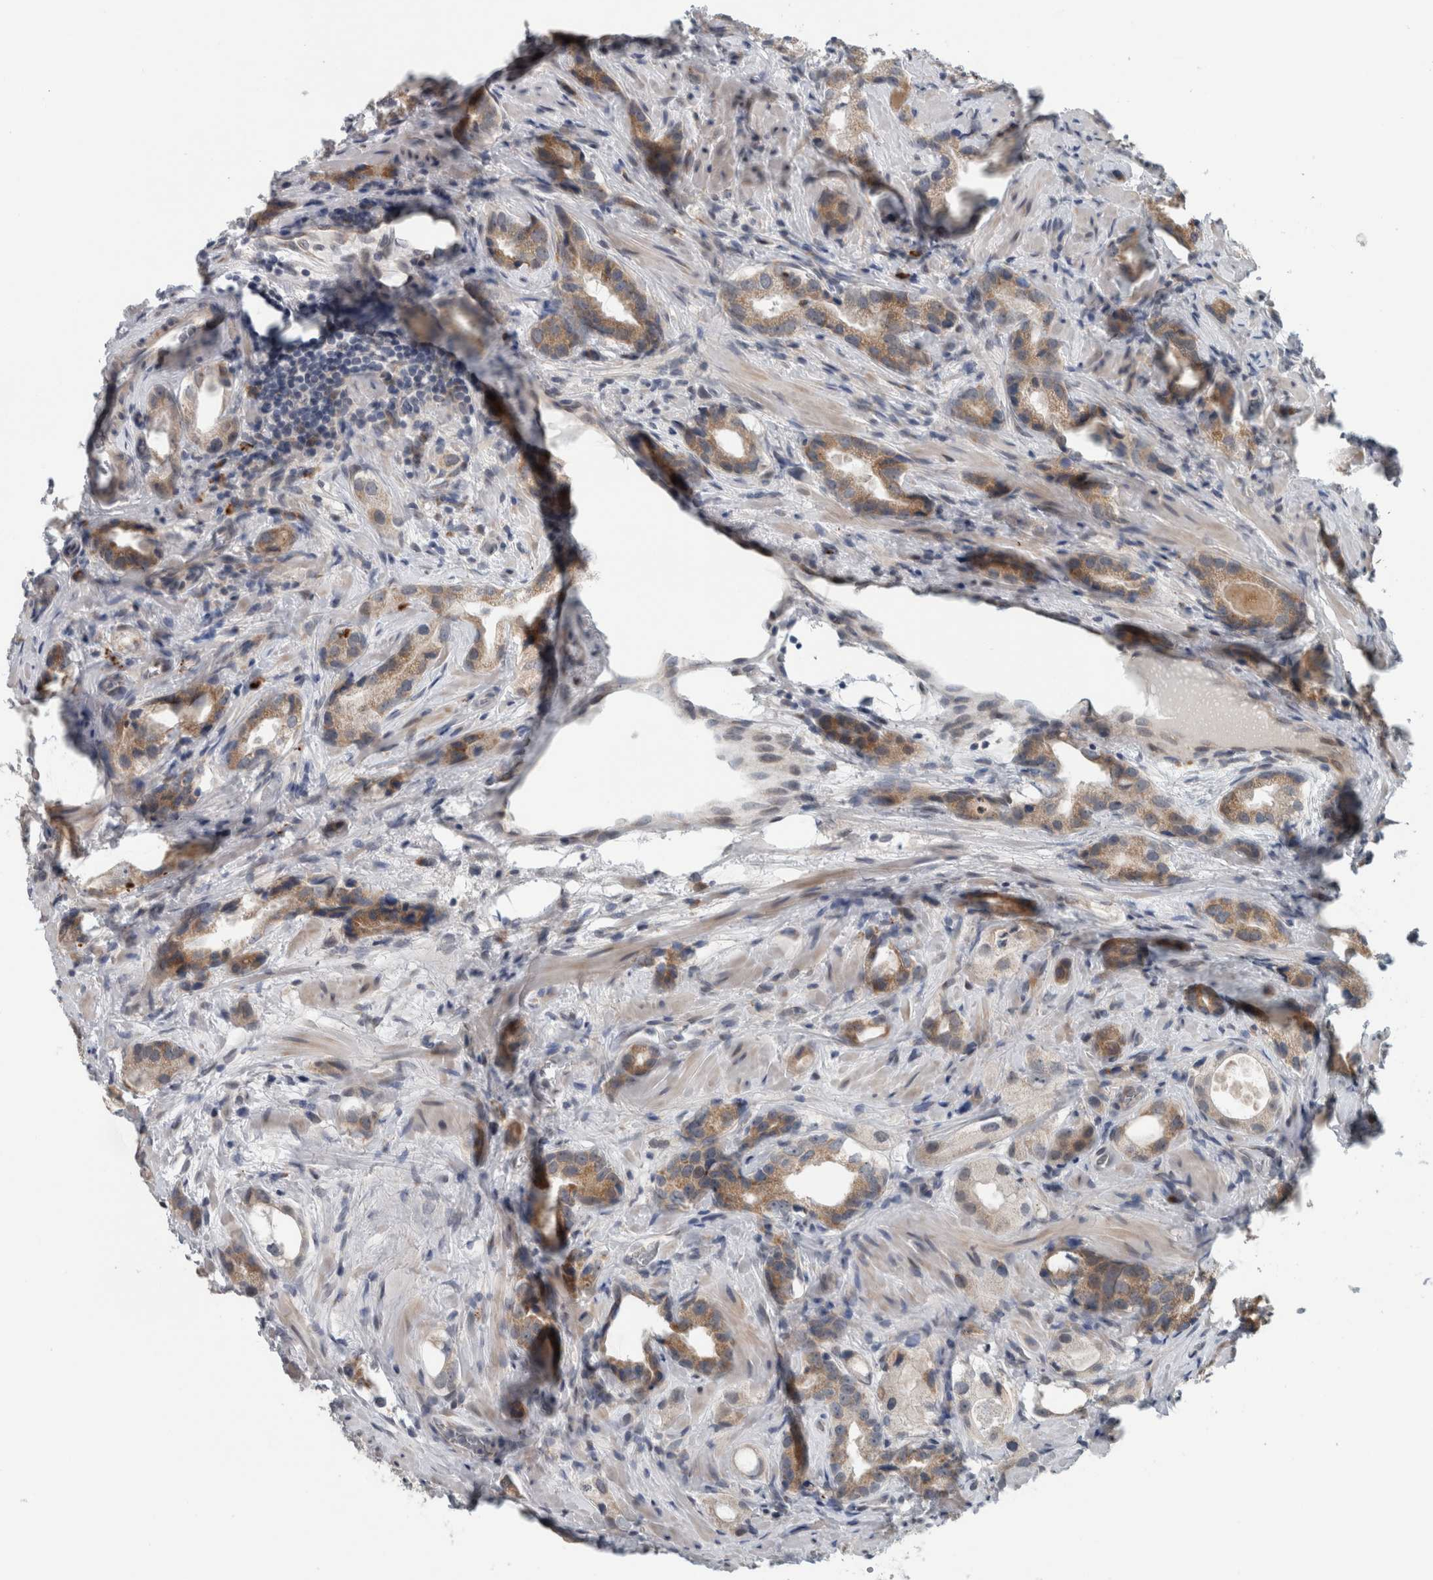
{"staining": {"intensity": "moderate", "quantity": ">75%", "location": "cytoplasmic/membranous"}, "tissue": "prostate cancer", "cell_type": "Tumor cells", "image_type": "cancer", "snomed": [{"axis": "morphology", "description": "Adenocarcinoma, High grade"}, {"axis": "topography", "description": "Prostate"}], "caption": "Immunohistochemical staining of prostate cancer shows moderate cytoplasmic/membranous protein positivity in about >75% of tumor cells.", "gene": "GBA2", "patient": {"sex": "male", "age": 63}}